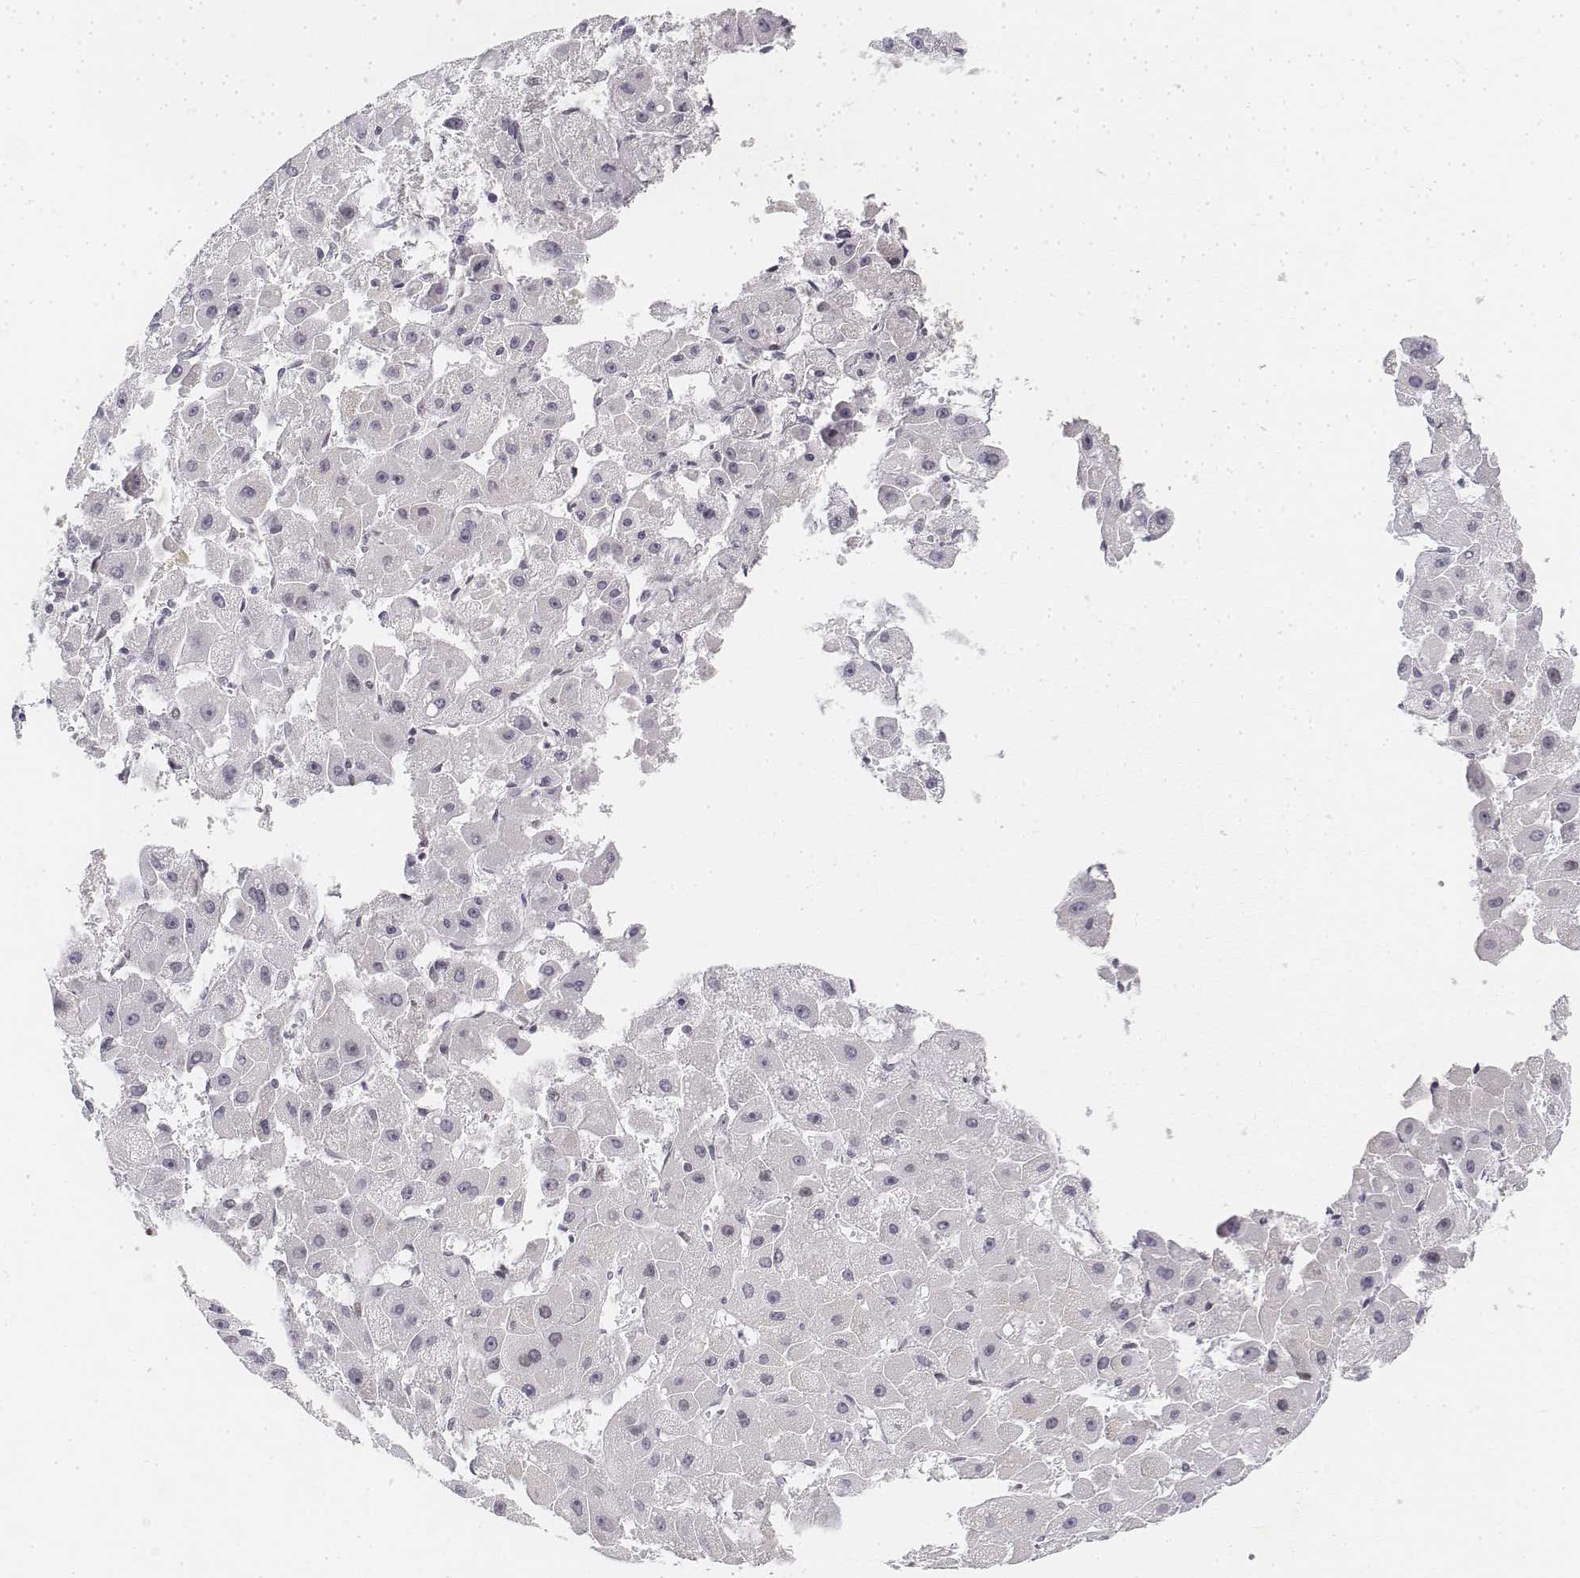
{"staining": {"intensity": "negative", "quantity": "none", "location": "none"}, "tissue": "liver cancer", "cell_type": "Tumor cells", "image_type": "cancer", "snomed": [{"axis": "morphology", "description": "Carcinoma, Hepatocellular, NOS"}, {"axis": "topography", "description": "Liver"}], "caption": "This is an immunohistochemistry (IHC) photomicrograph of hepatocellular carcinoma (liver). There is no expression in tumor cells.", "gene": "KRT84", "patient": {"sex": "female", "age": 25}}